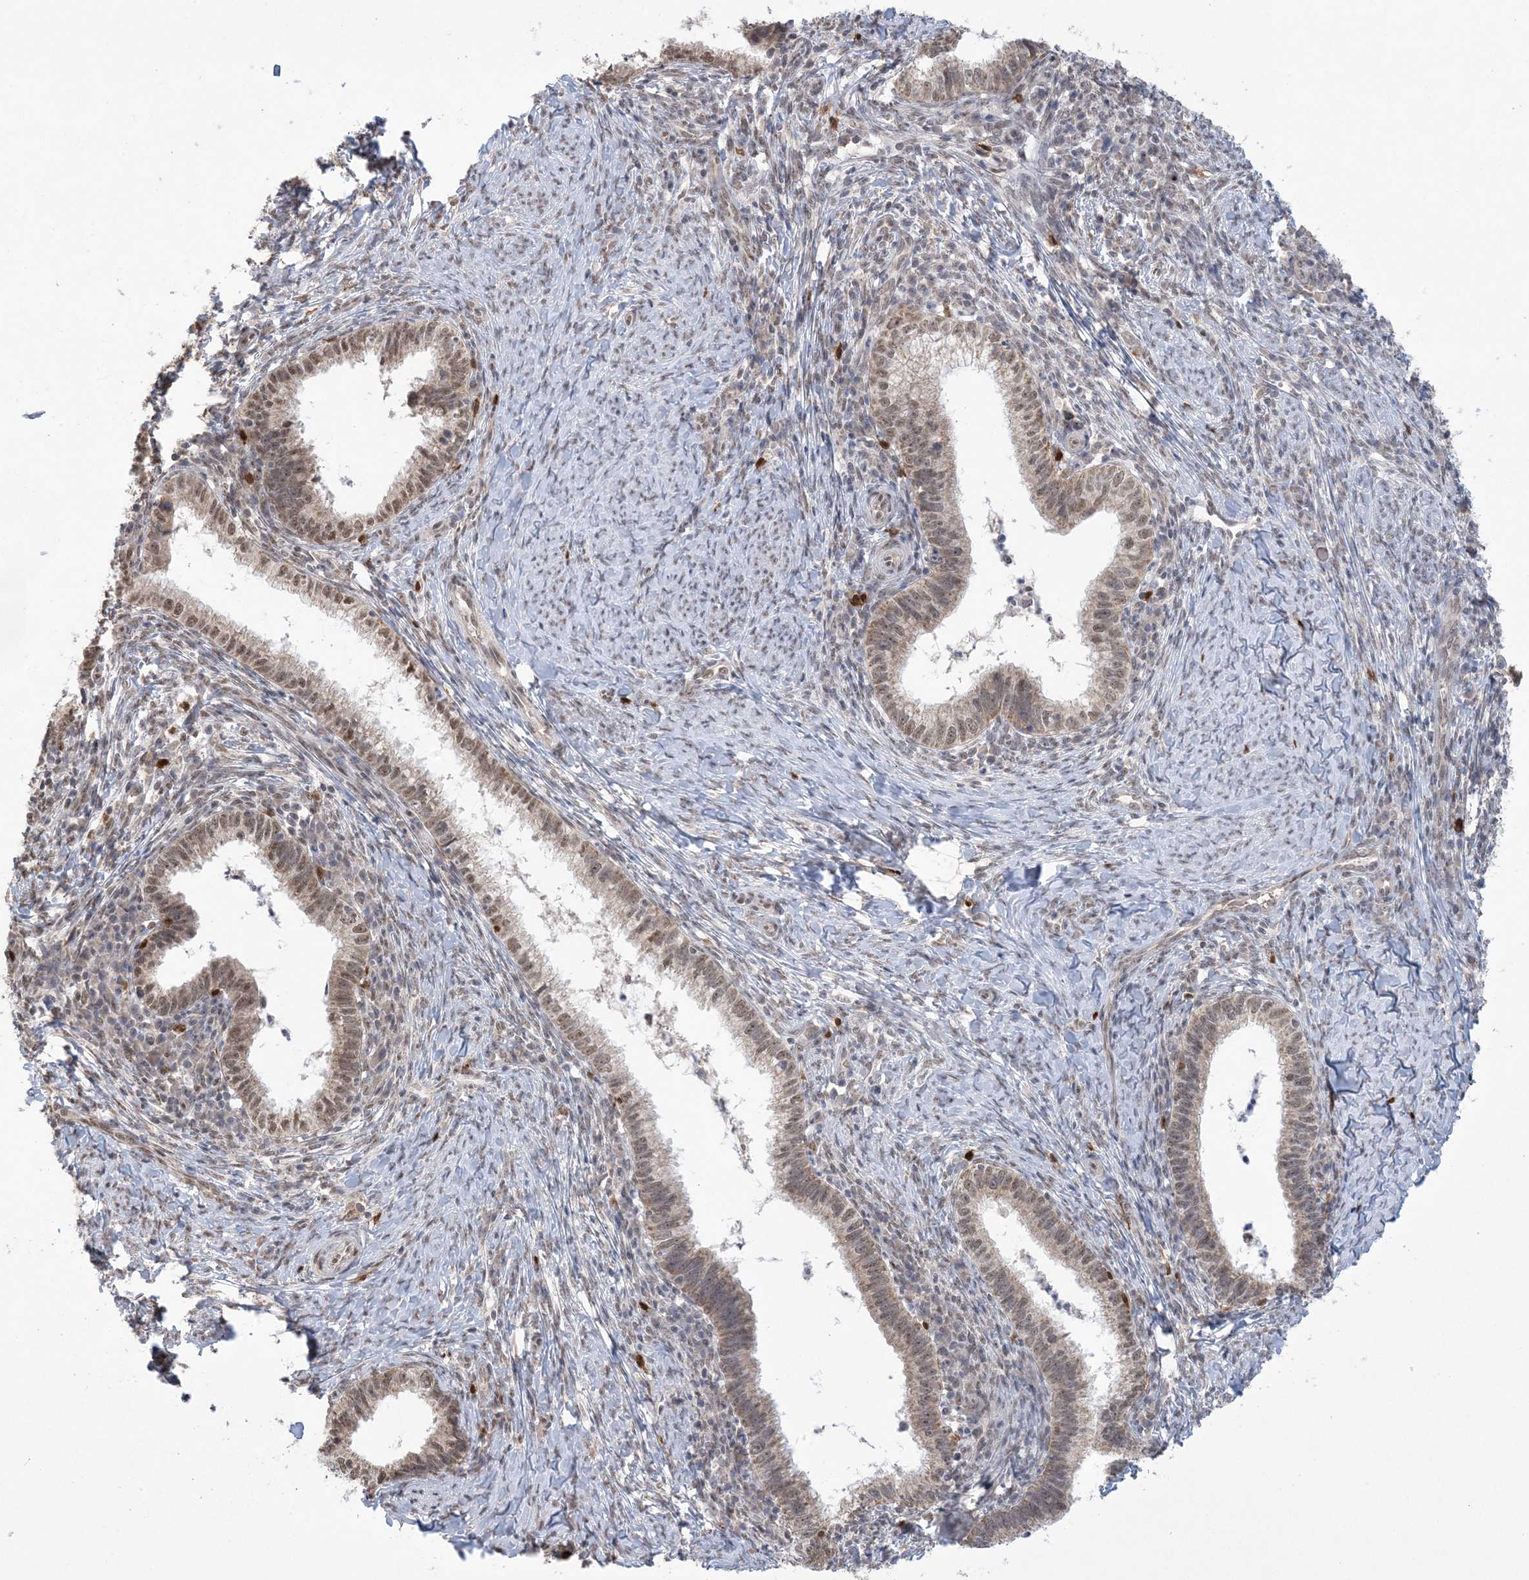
{"staining": {"intensity": "moderate", "quantity": "25%-75%", "location": "cytoplasmic/membranous,nuclear"}, "tissue": "cervical cancer", "cell_type": "Tumor cells", "image_type": "cancer", "snomed": [{"axis": "morphology", "description": "Adenocarcinoma, NOS"}, {"axis": "topography", "description": "Cervix"}], "caption": "Immunohistochemistry staining of cervical cancer, which exhibits medium levels of moderate cytoplasmic/membranous and nuclear staining in about 25%-75% of tumor cells indicating moderate cytoplasmic/membranous and nuclear protein staining. The staining was performed using DAB (brown) for protein detection and nuclei were counterstained in hematoxylin (blue).", "gene": "TRMT10C", "patient": {"sex": "female", "age": 36}}